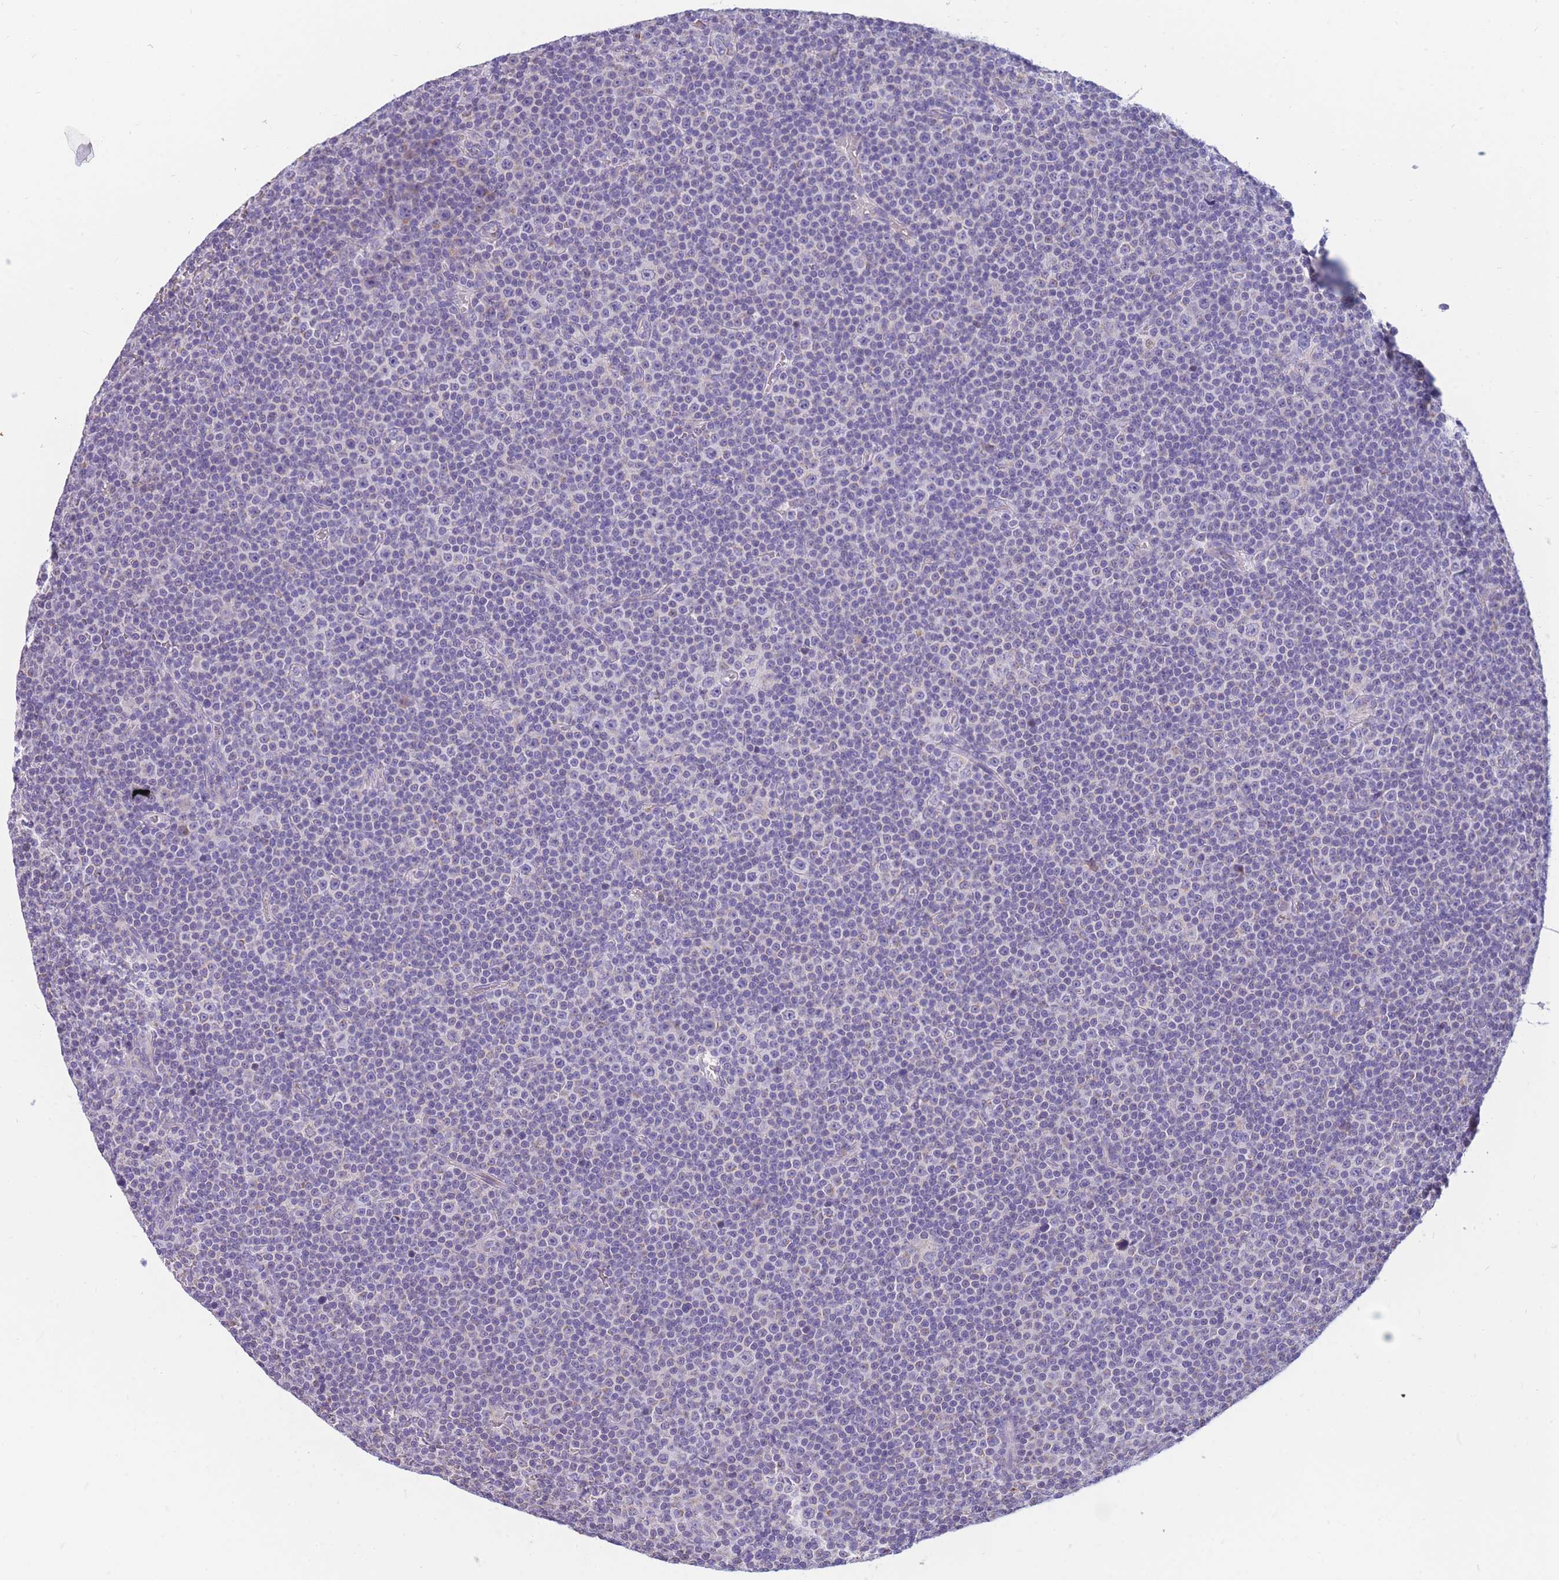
{"staining": {"intensity": "negative", "quantity": "none", "location": "none"}, "tissue": "lymphoma", "cell_type": "Tumor cells", "image_type": "cancer", "snomed": [{"axis": "morphology", "description": "Malignant lymphoma, non-Hodgkin's type, Low grade"}, {"axis": "topography", "description": "Lymph node"}], "caption": "A histopathology image of malignant lymphoma, non-Hodgkin's type (low-grade) stained for a protein demonstrates no brown staining in tumor cells.", "gene": "DHRS11", "patient": {"sex": "female", "age": 67}}